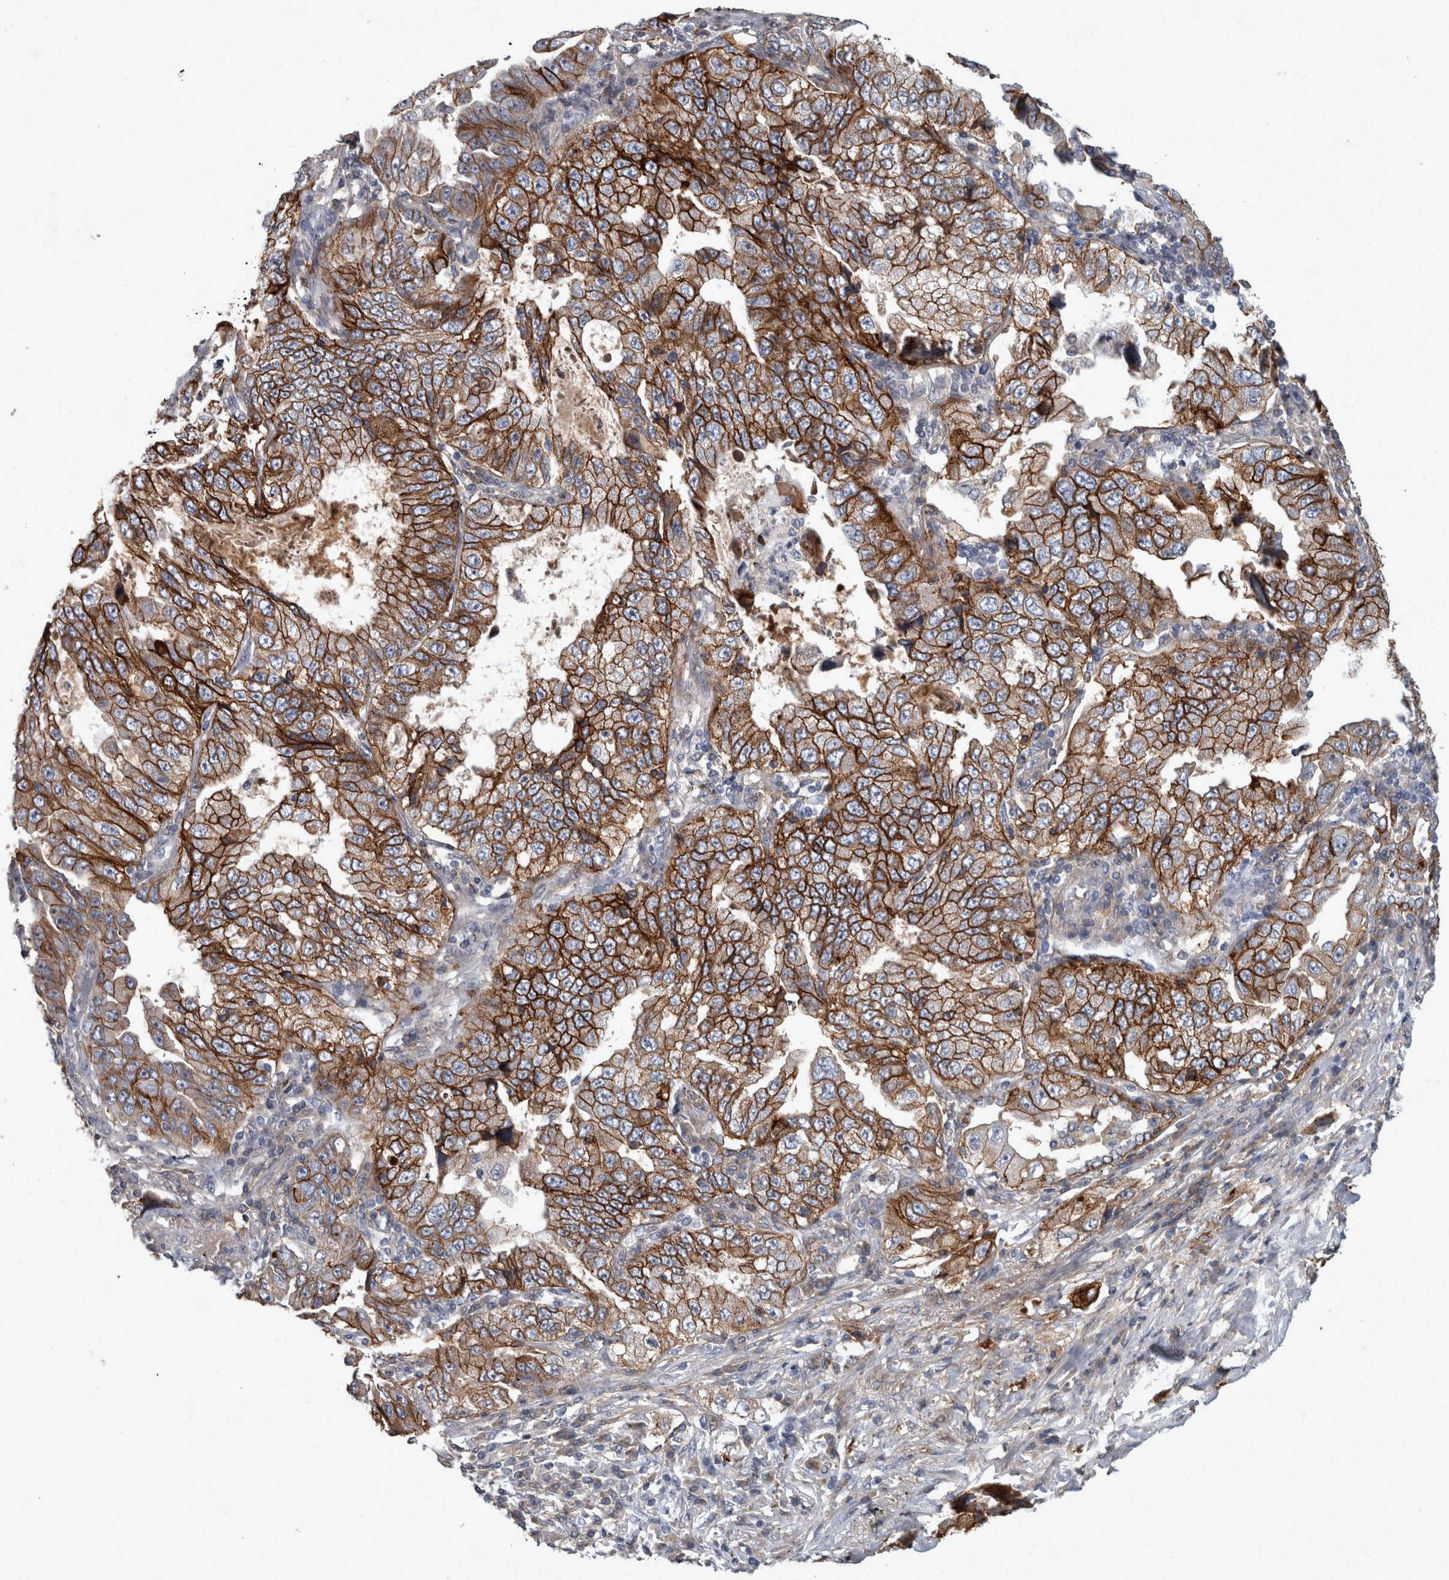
{"staining": {"intensity": "strong", "quantity": ">75%", "location": "cytoplasmic/membranous"}, "tissue": "lung cancer", "cell_type": "Tumor cells", "image_type": "cancer", "snomed": [{"axis": "morphology", "description": "Adenocarcinoma, NOS"}, {"axis": "topography", "description": "Lung"}], "caption": "Lung cancer (adenocarcinoma) stained with immunohistochemistry reveals strong cytoplasmic/membranous expression in approximately >75% of tumor cells.", "gene": "DSG2", "patient": {"sex": "female", "age": 51}}